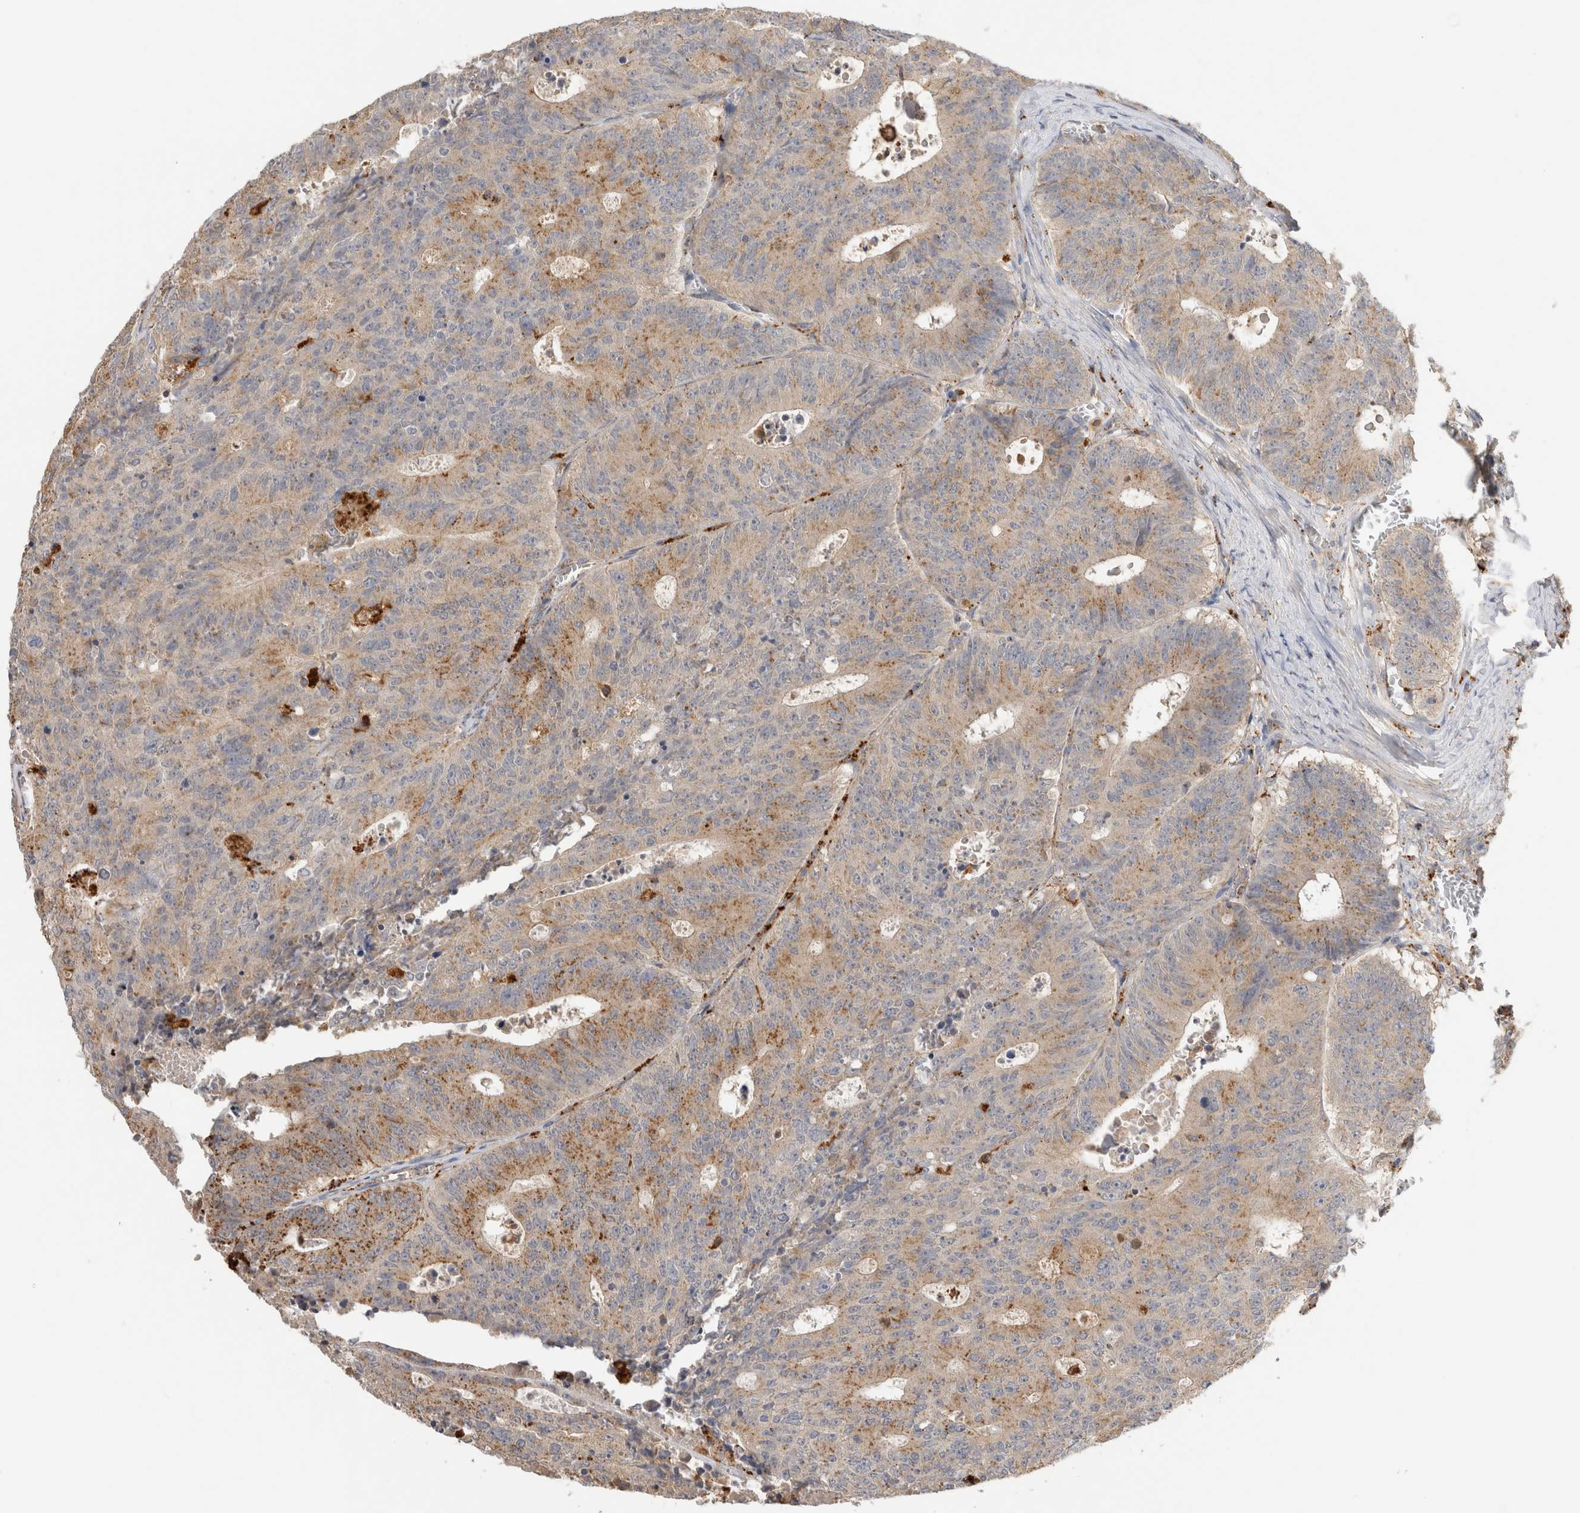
{"staining": {"intensity": "moderate", "quantity": "25%-75%", "location": "cytoplasmic/membranous"}, "tissue": "colorectal cancer", "cell_type": "Tumor cells", "image_type": "cancer", "snomed": [{"axis": "morphology", "description": "Adenocarcinoma, NOS"}, {"axis": "topography", "description": "Colon"}], "caption": "This photomicrograph demonstrates colorectal cancer (adenocarcinoma) stained with immunohistochemistry to label a protein in brown. The cytoplasmic/membranous of tumor cells show moderate positivity for the protein. Nuclei are counter-stained blue.", "gene": "GNS", "patient": {"sex": "male", "age": 87}}